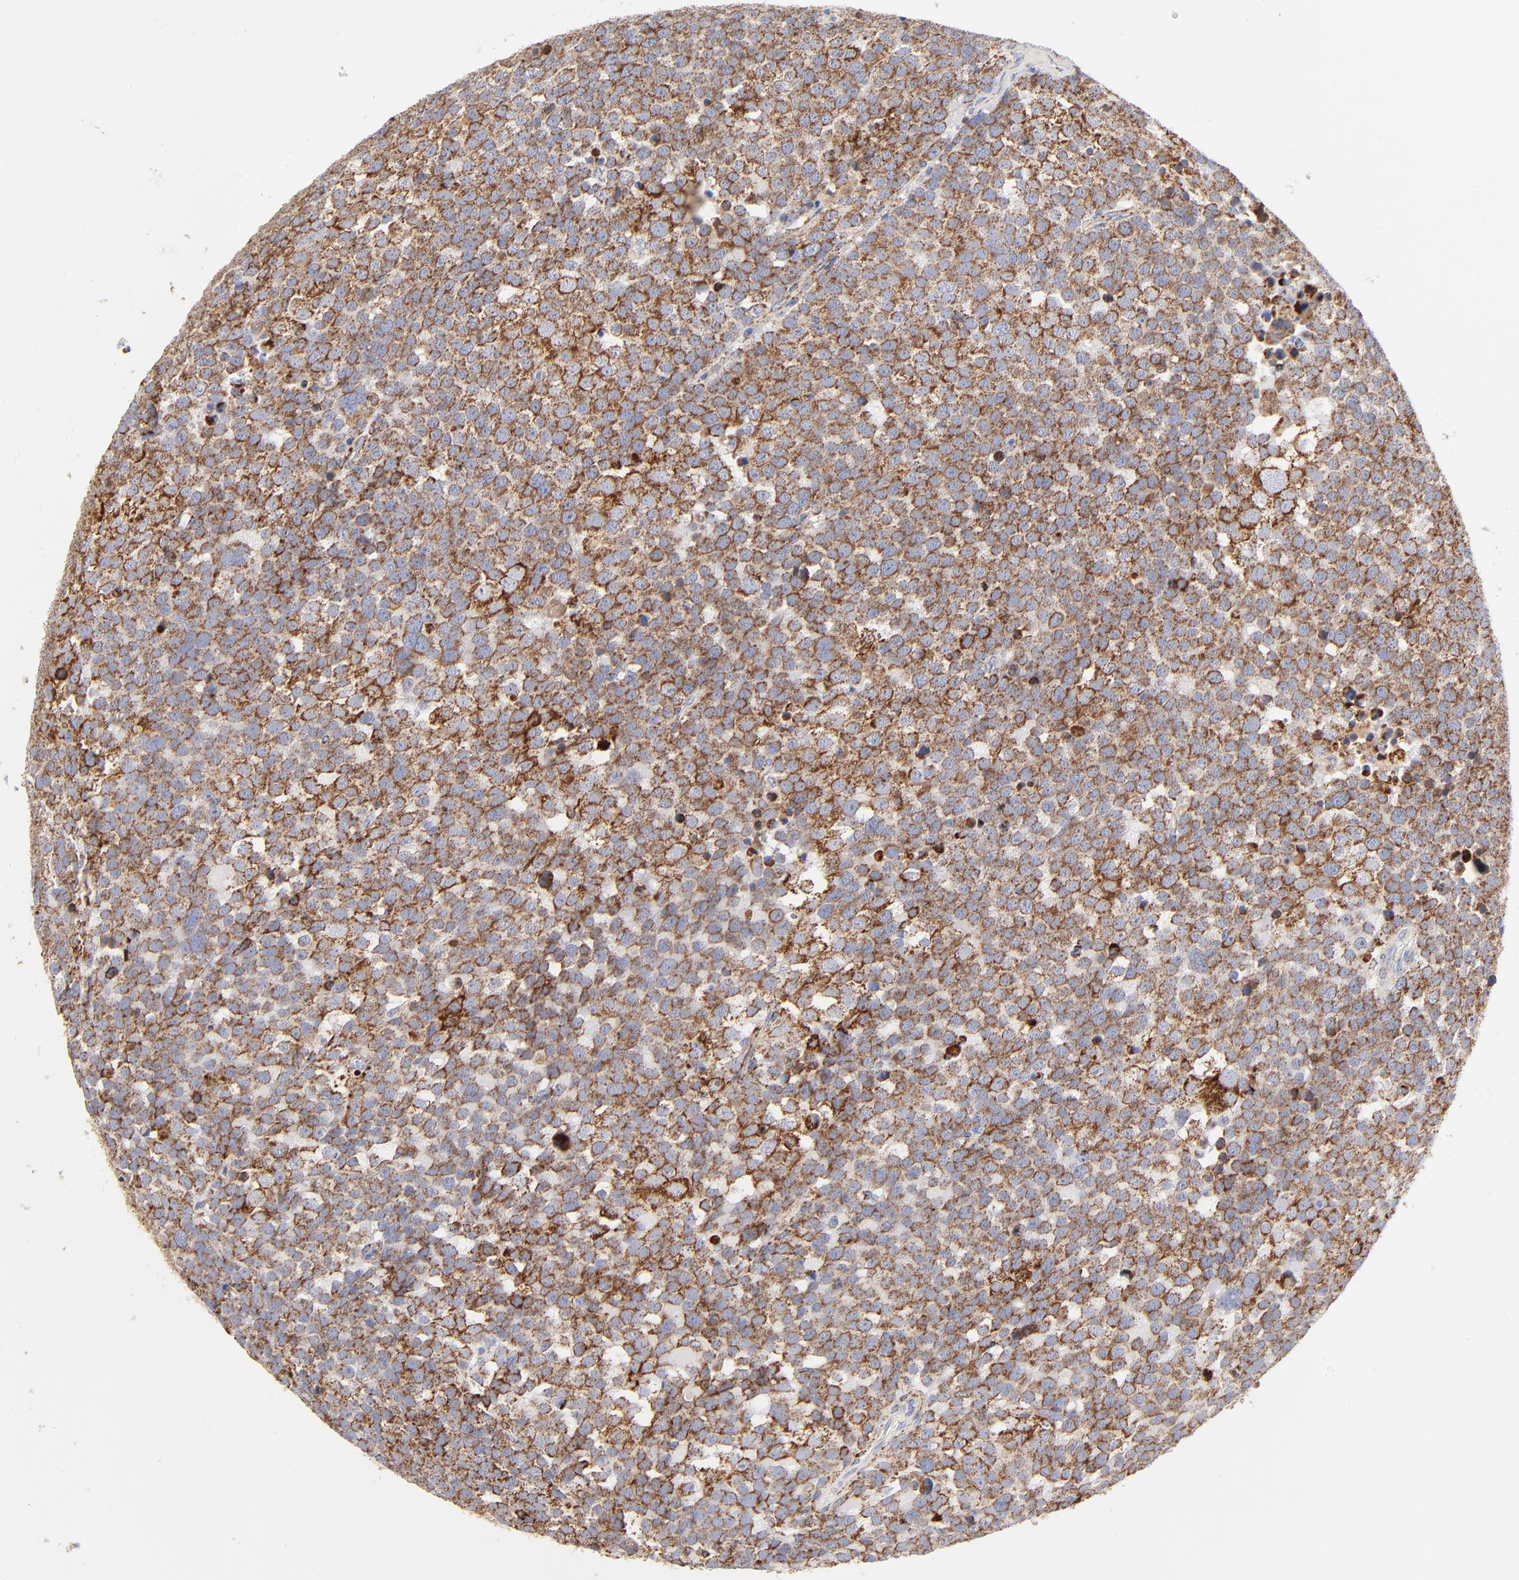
{"staining": {"intensity": "moderate", "quantity": ">75%", "location": "cytoplasmic/membranous"}, "tissue": "testis cancer", "cell_type": "Tumor cells", "image_type": "cancer", "snomed": [{"axis": "morphology", "description": "Seminoma, NOS"}, {"axis": "topography", "description": "Testis"}], "caption": "Immunohistochemical staining of testis cancer (seminoma) displays medium levels of moderate cytoplasmic/membranous protein staining in approximately >75% of tumor cells.", "gene": "DLAT", "patient": {"sex": "male", "age": 71}}